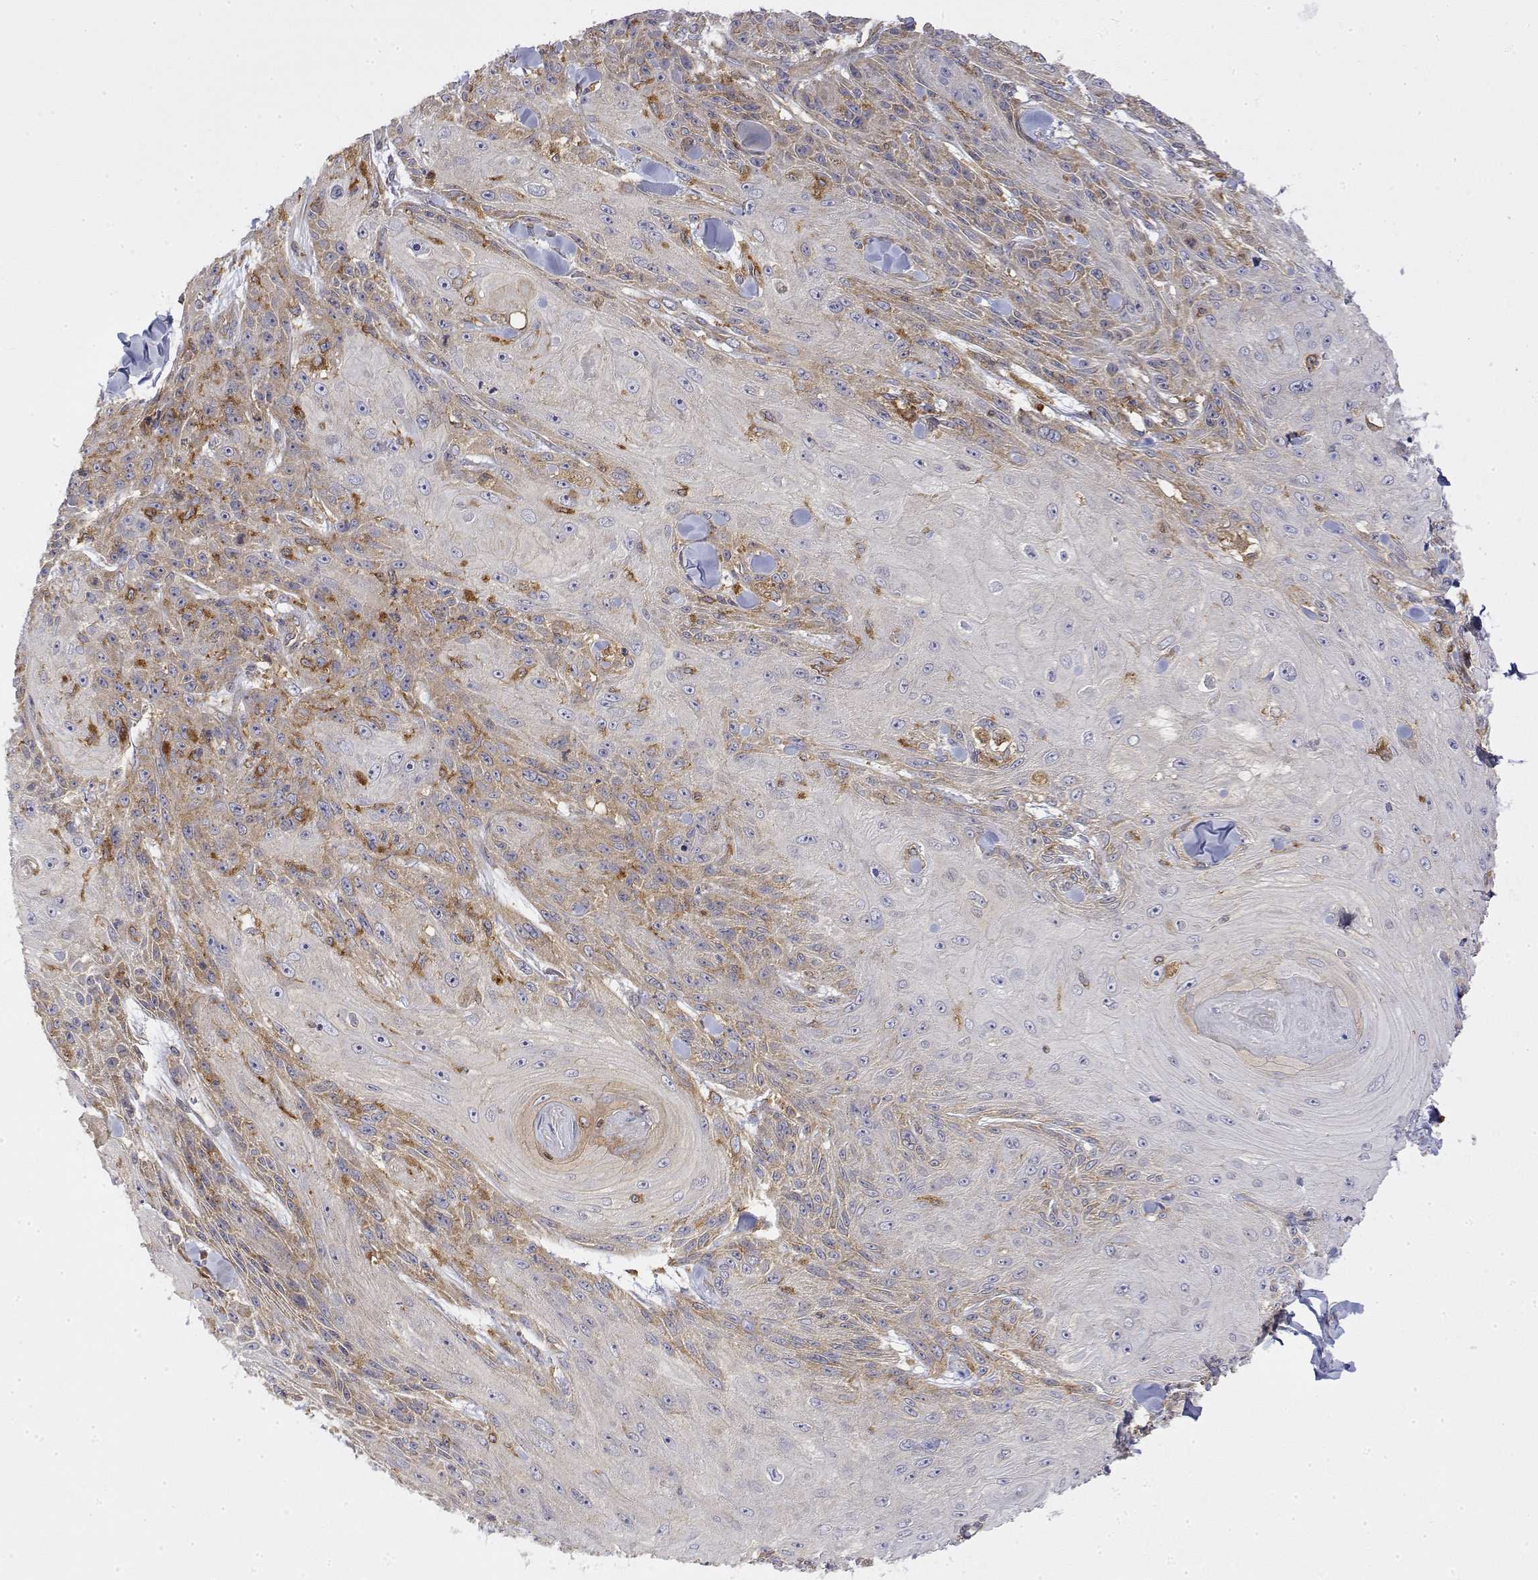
{"staining": {"intensity": "weak", "quantity": "<25%", "location": "cytoplasmic/membranous"}, "tissue": "skin cancer", "cell_type": "Tumor cells", "image_type": "cancer", "snomed": [{"axis": "morphology", "description": "Squamous cell carcinoma, NOS"}, {"axis": "topography", "description": "Skin"}], "caption": "DAB (3,3'-diaminobenzidine) immunohistochemical staining of skin cancer demonstrates no significant positivity in tumor cells.", "gene": "PACSIN2", "patient": {"sex": "male", "age": 88}}